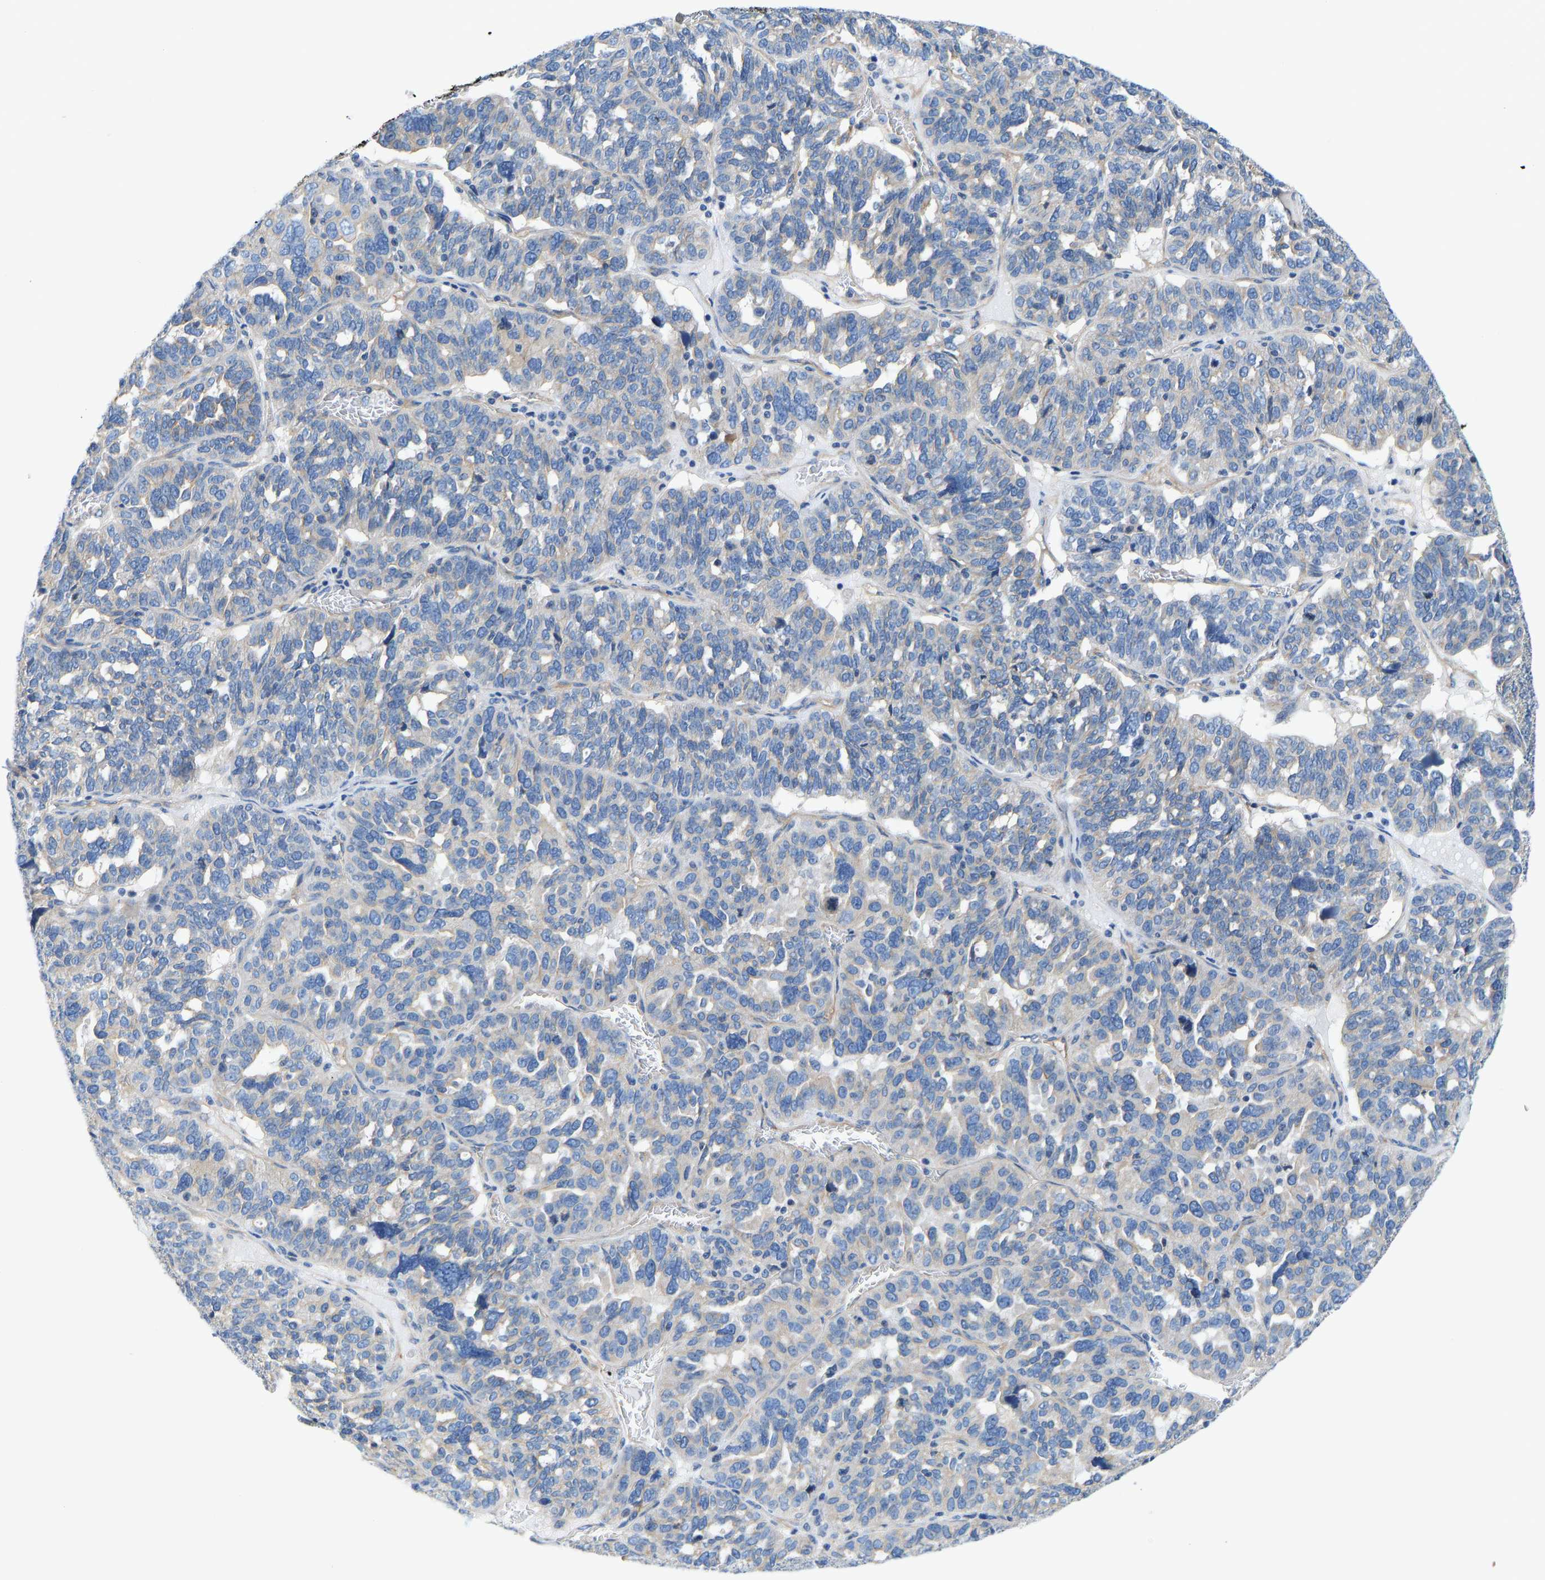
{"staining": {"intensity": "negative", "quantity": "none", "location": "none"}, "tissue": "ovarian cancer", "cell_type": "Tumor cells", "image_type": "cancer", "snomed": [{"axis": "morphology", "description": "Cystadenocarcinoma, serous, NOS"}, {"axis": "topography", "description": "Ovary"}], "caption": "A photomicrograph of human ovarian cancer is negative for staining in tumor cells.", "gene": "CHAD", "patient": {"sex": "female", "age": 59}}